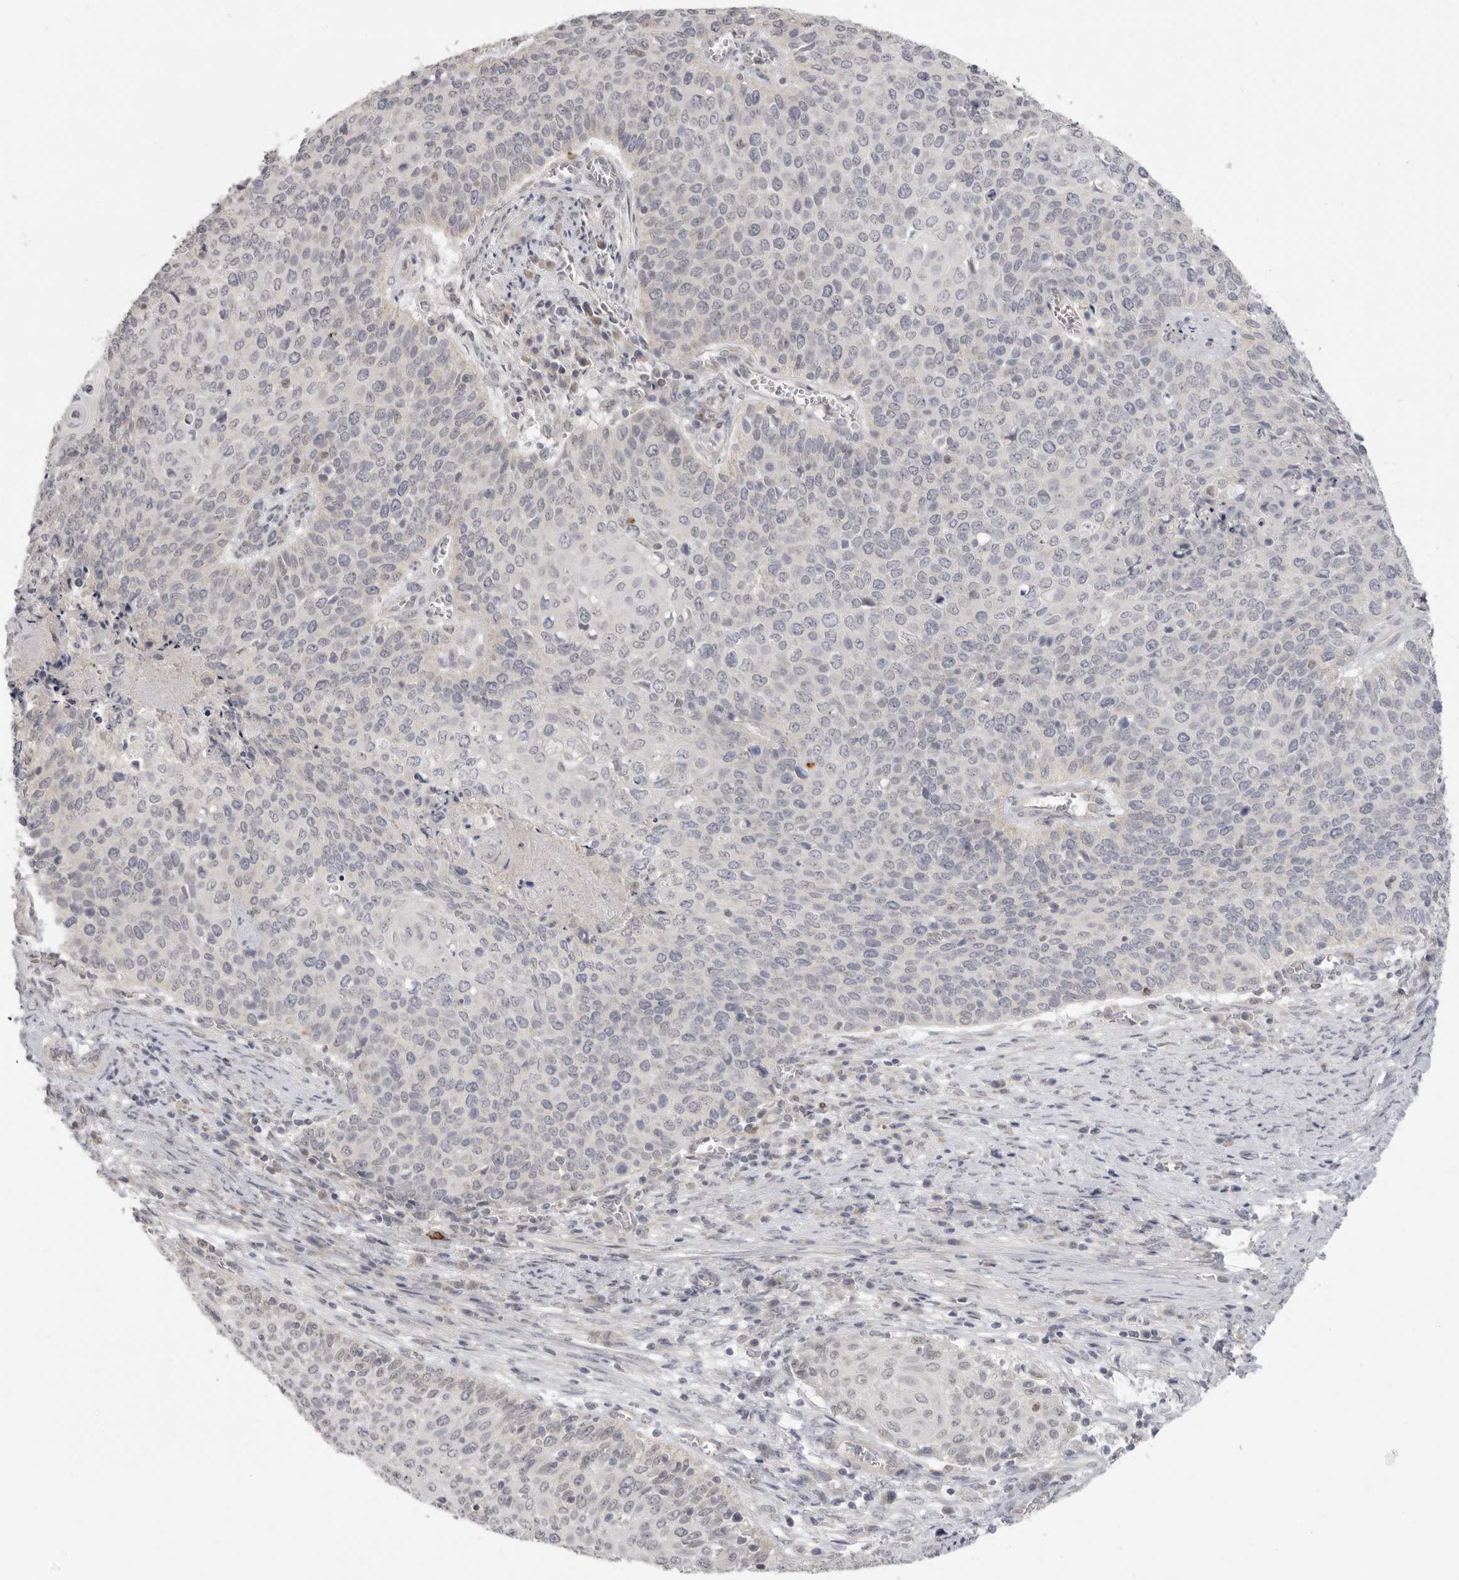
{"staining": {"intensity": "negative", "quantity": "none", "location": "none"}, "tissue": "cervical cancer", "cell_type": "Tumor cells", "image_type": "cancer", "snomed": [{"axis": "morphology", "description": "Squamous cell carcinoma, NOS"}, {"axis": "topography", "description": "Cervix"}], "caption": "IHC of cervical squamous cell carcinoma displays no expression in tumor cells. (DAB immunohistochemistry (IHC), high magnification).", "gene": "XIRP1", "patient": {"sex": "female", "age": 39}}